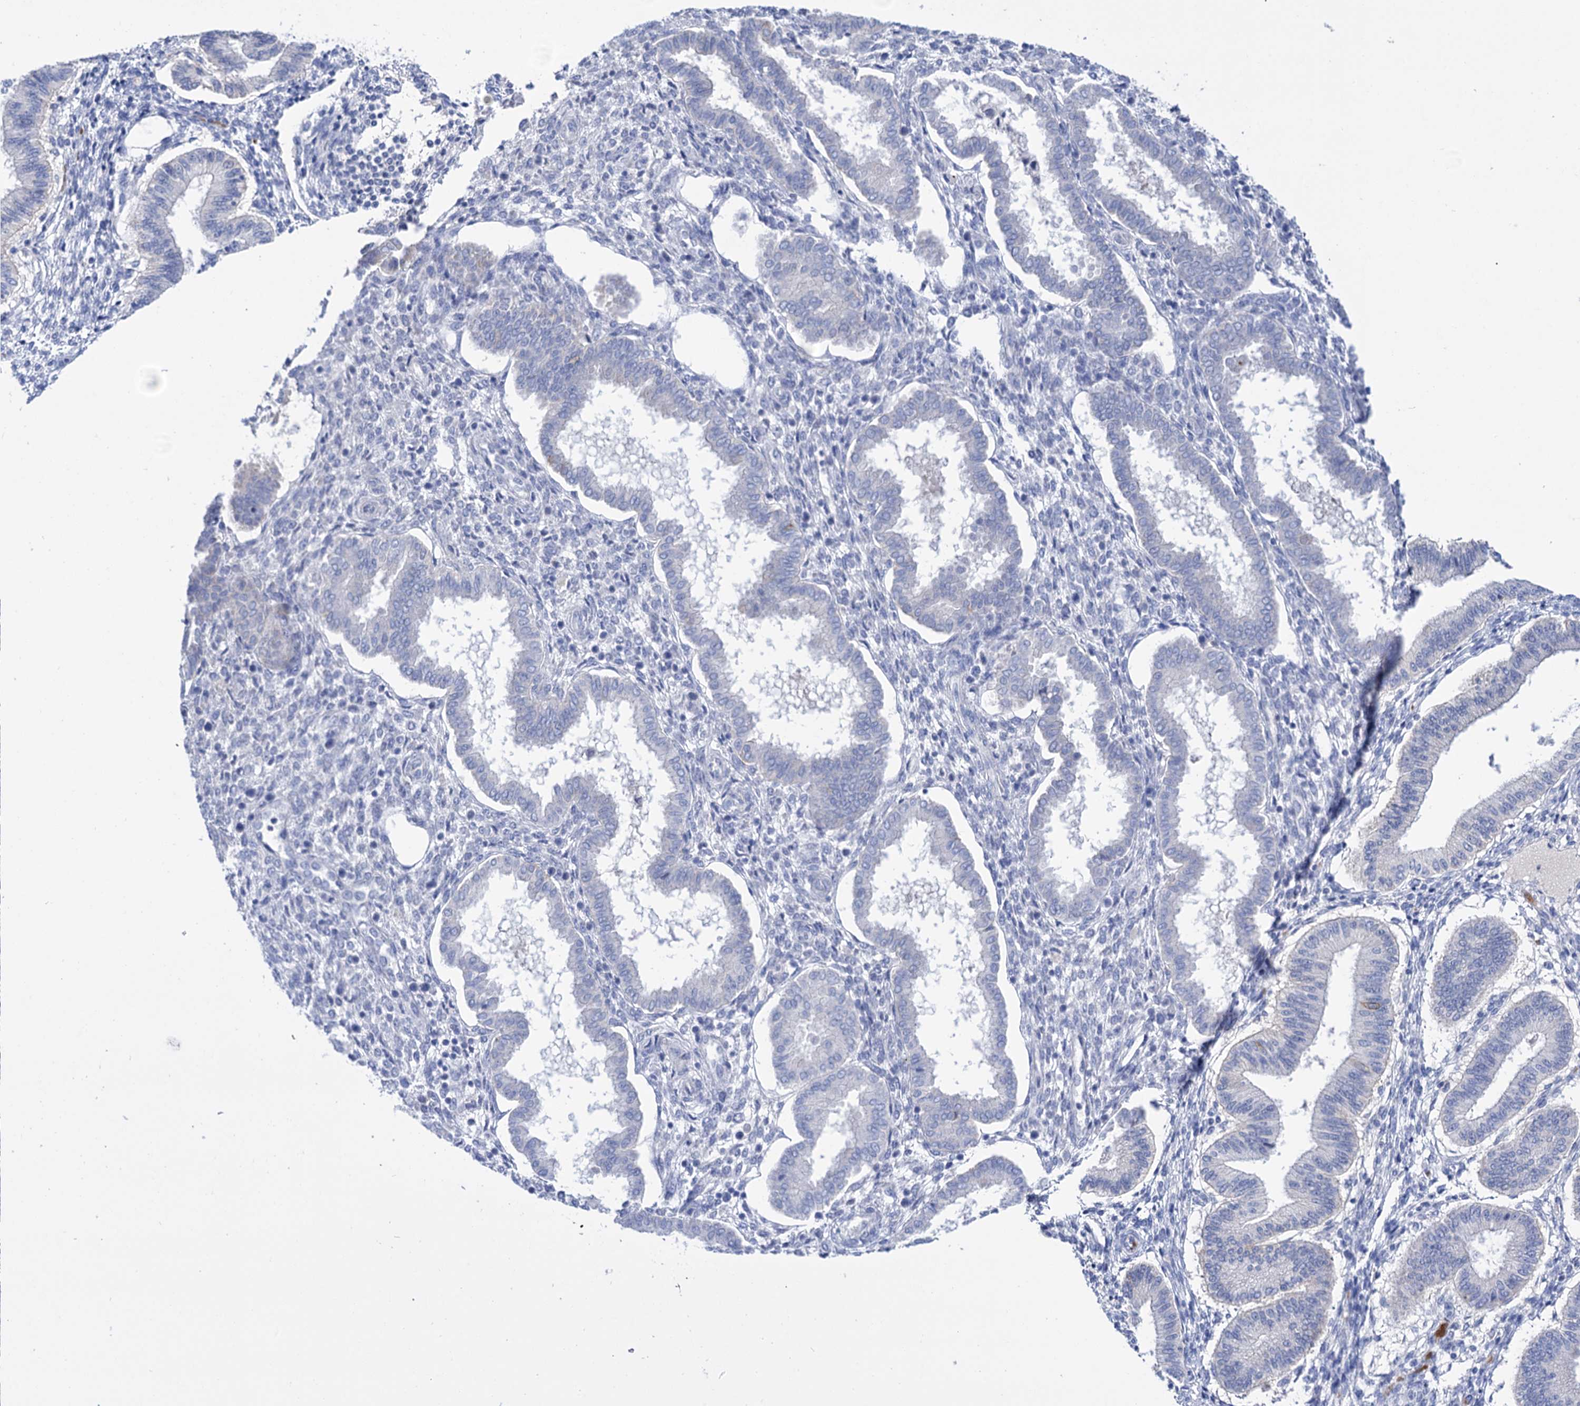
{"staining": {"intensity": "negative", "quantity": "none", "location": "none"}, "tissue": "endometrium", "cell_type": "Cells in endometrial stroma", "image_type": "normal", "snomed": [{"axis": "morphology", "description": "Normal tissue, NOS"}, {"axis": "topography", "description": "Endometrium"}], "caption": "Immunohistochemistry micrograph of benign endometrium stained for a protein (brown), which shows no positivity in cells in endometrial stroma. The staining is performed using DAB (3,3'-diaminobenzidine) brown chromogen with nuclei counter-stained in using hematoxylin.", "gene": "YARS2", "patient": {"sex": "female", "age": 24}}